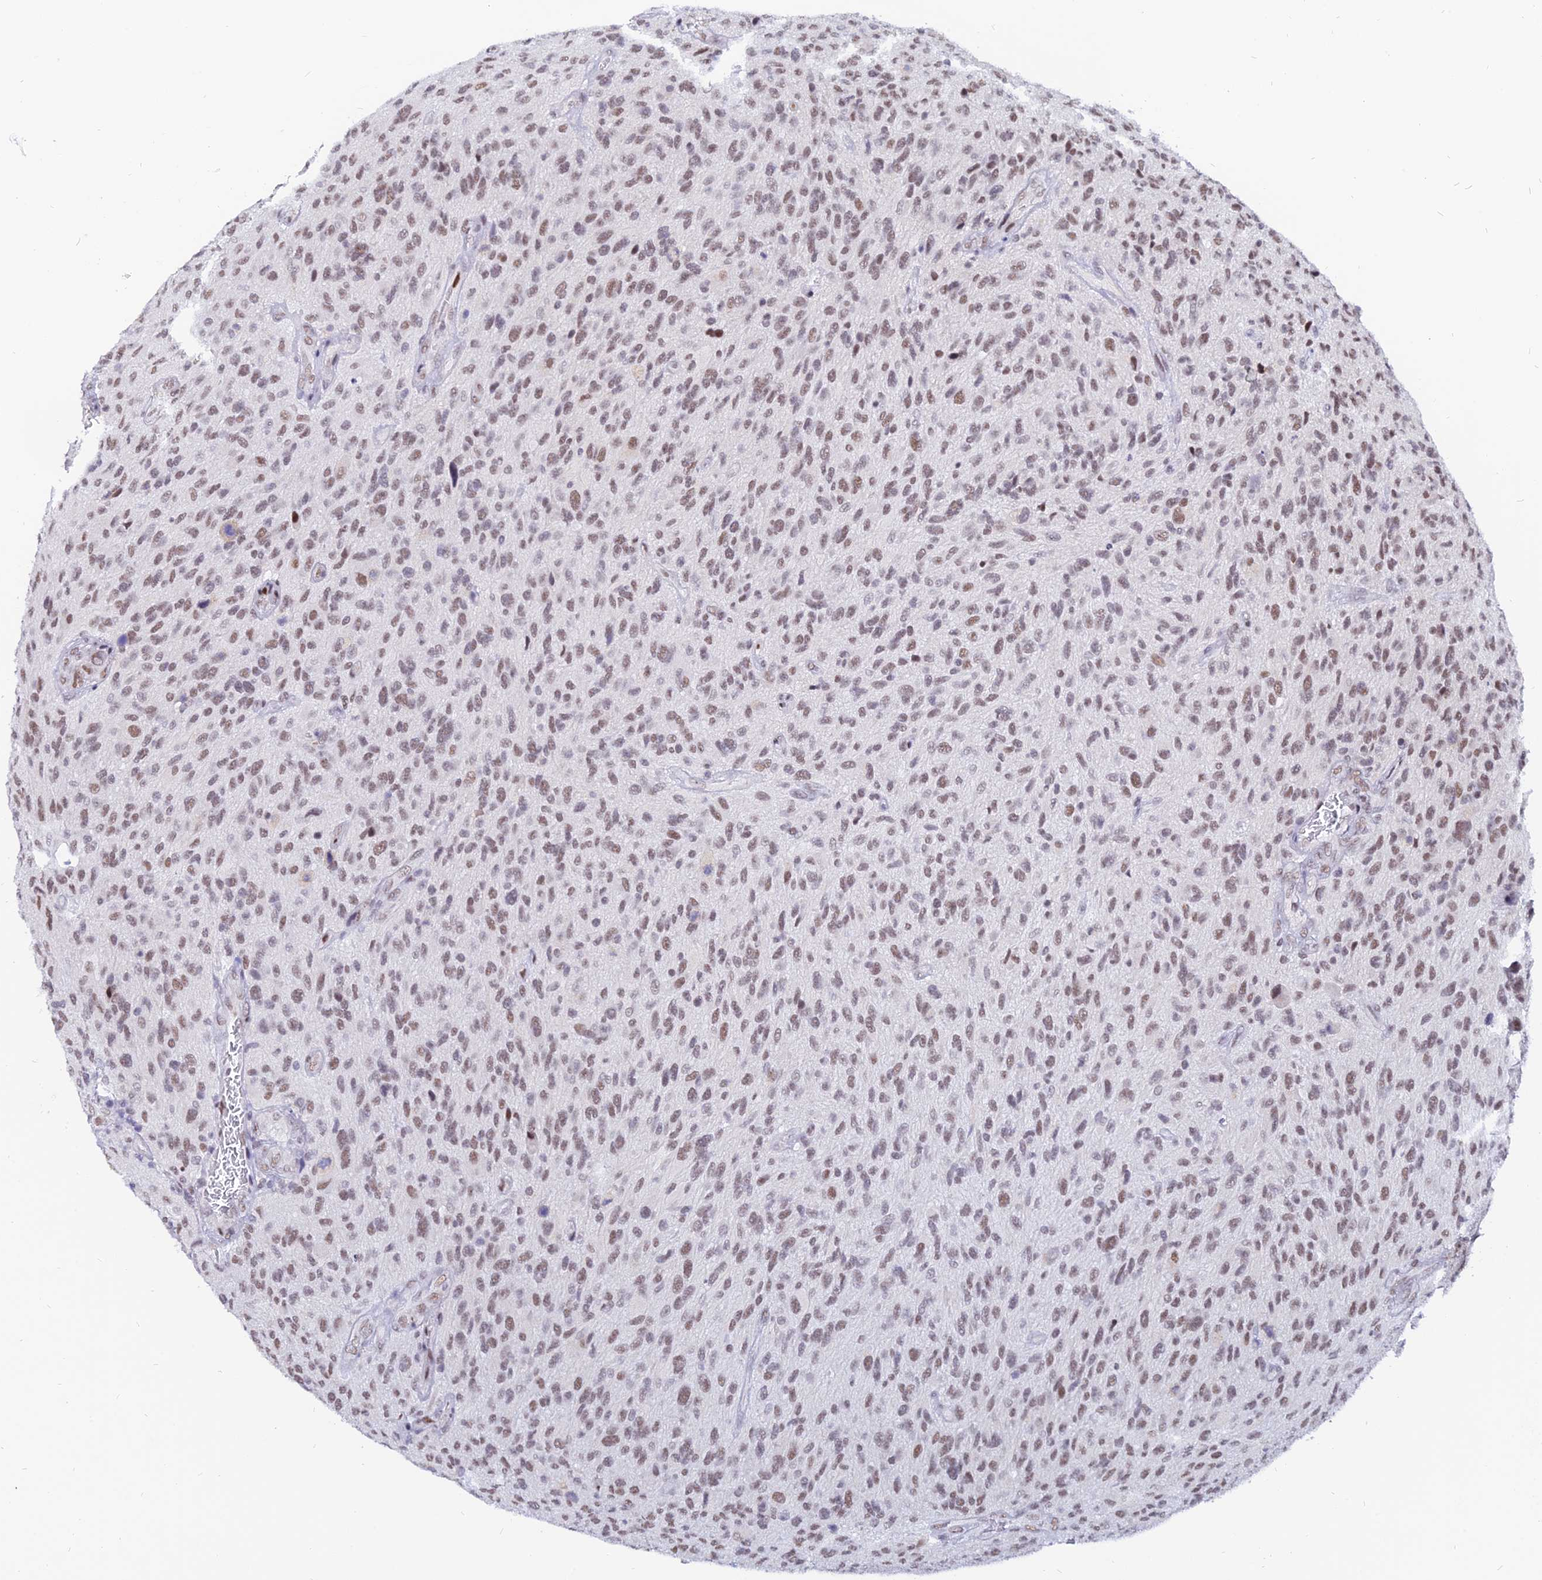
{"staining": {"intensity": "weak", "quantity": ">75%", "location": "nuclear"}, "tissue": "glioma", "cell_type": "Tumor cells", "image_type": "cancer", "snomed": [{"axis": "morphology", "description": "Glioma, malignant, High grade"}, {"axis": "topography", "description": "Brain"}], "caption": "Immunohistochemical staining of human malignant glioma (high-grade) demonstrates low levels of weak nuclear protein staining in about >75% of tumor cells.", "gene": "DPY30", "patient": {"sex": "male", "age": 47}}